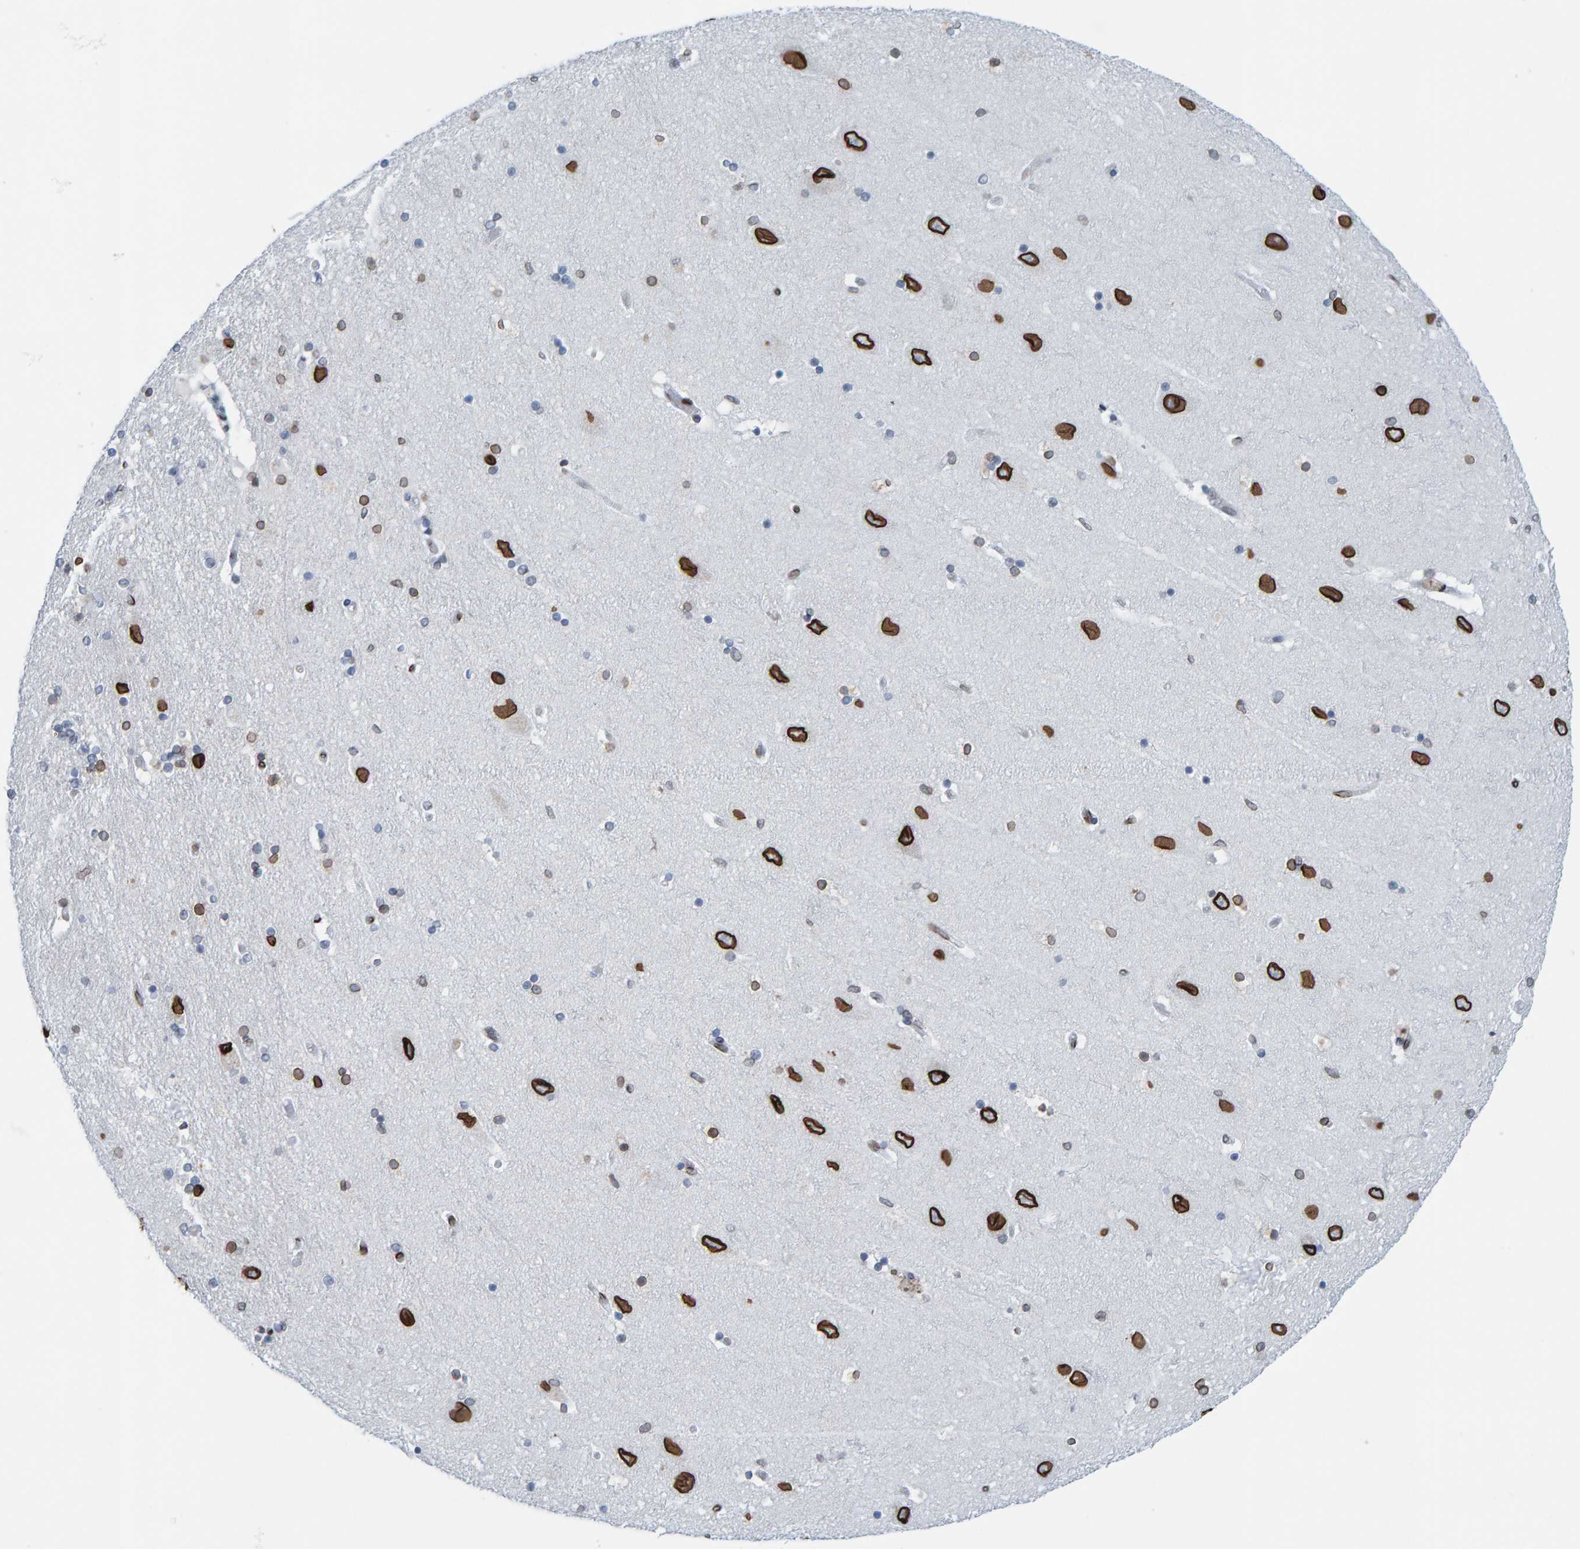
{"staining": {"intensity": "weak", "quantity": "25%-75%", "location": "cytoplasmic/membranous,nuclear"}, "tissue": "hippocampus", "cell_type": "Glial cells", "image_type": "normal", "snomed": [{"axis": "morphology", "description": "Normal tissue, NOS"}, {"axis": "topography", "description": "Hippocampus"}], "caption": "Benign hippocampus was stained to show a protein in brown. There is low levels of weak cytoplasmic/membranous,nuclear positivity in about 25%-75% of glial cells.", "gene": "LMNB2", "patient": {"sex": "female", "age": 54}}